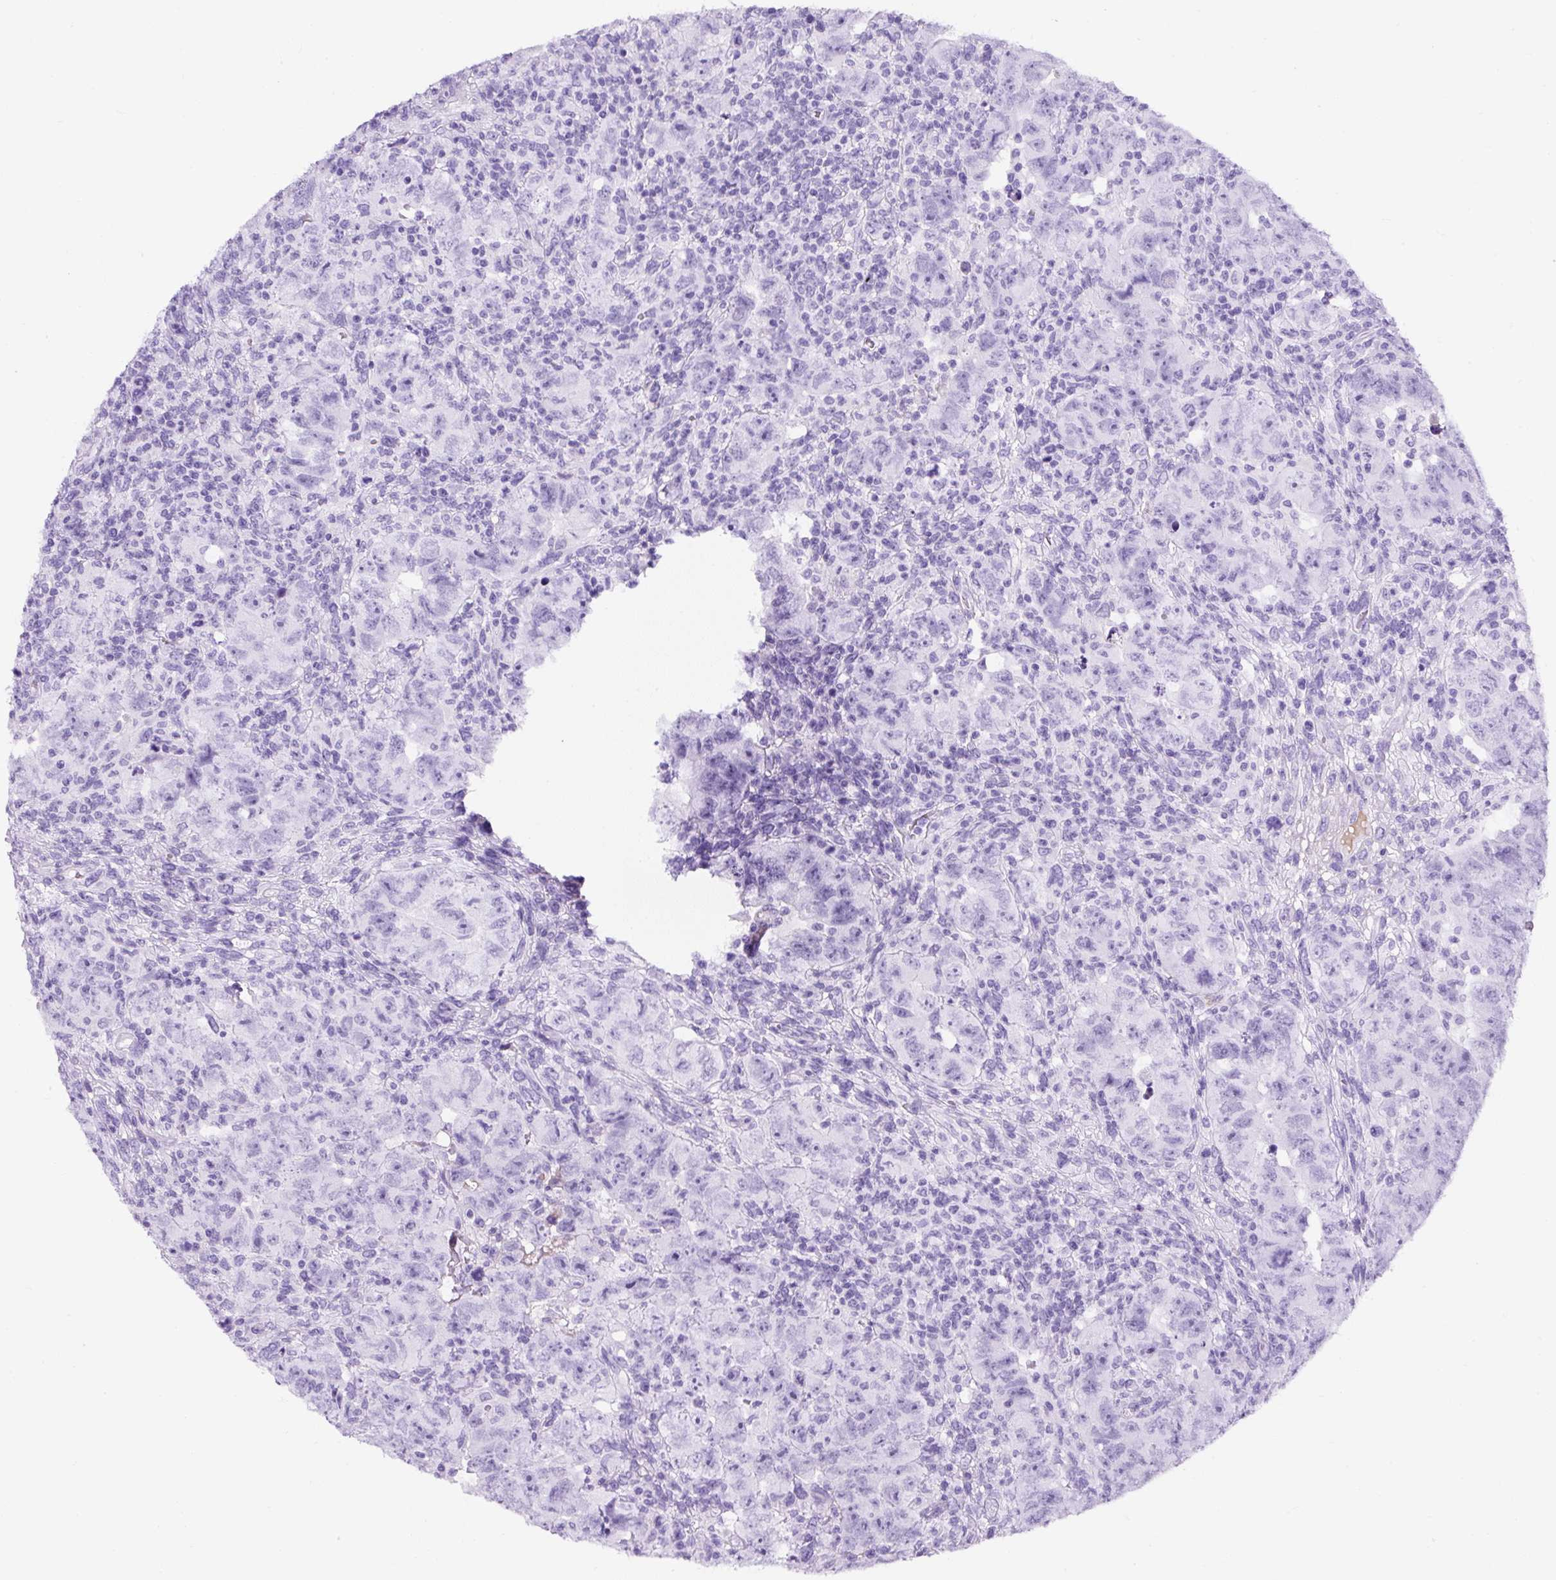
{"staining": {"intensity": "negative", "quantity": "none", "location": "none"}, "tissue": "testis cancer", "cell_type": "Tumor cells", "image_type": "cancer", "snomed": [{"axis": "morphology", "description": "Carcinoma, Embryonal, NOS"}, {"axis": "topography", "description": "Testis"}], "caption": "Tumor cells are negative for brown protein staining in testis cancer.", "gene": "TMEM200B", "patient": {"sex": "male", "age": 24}}